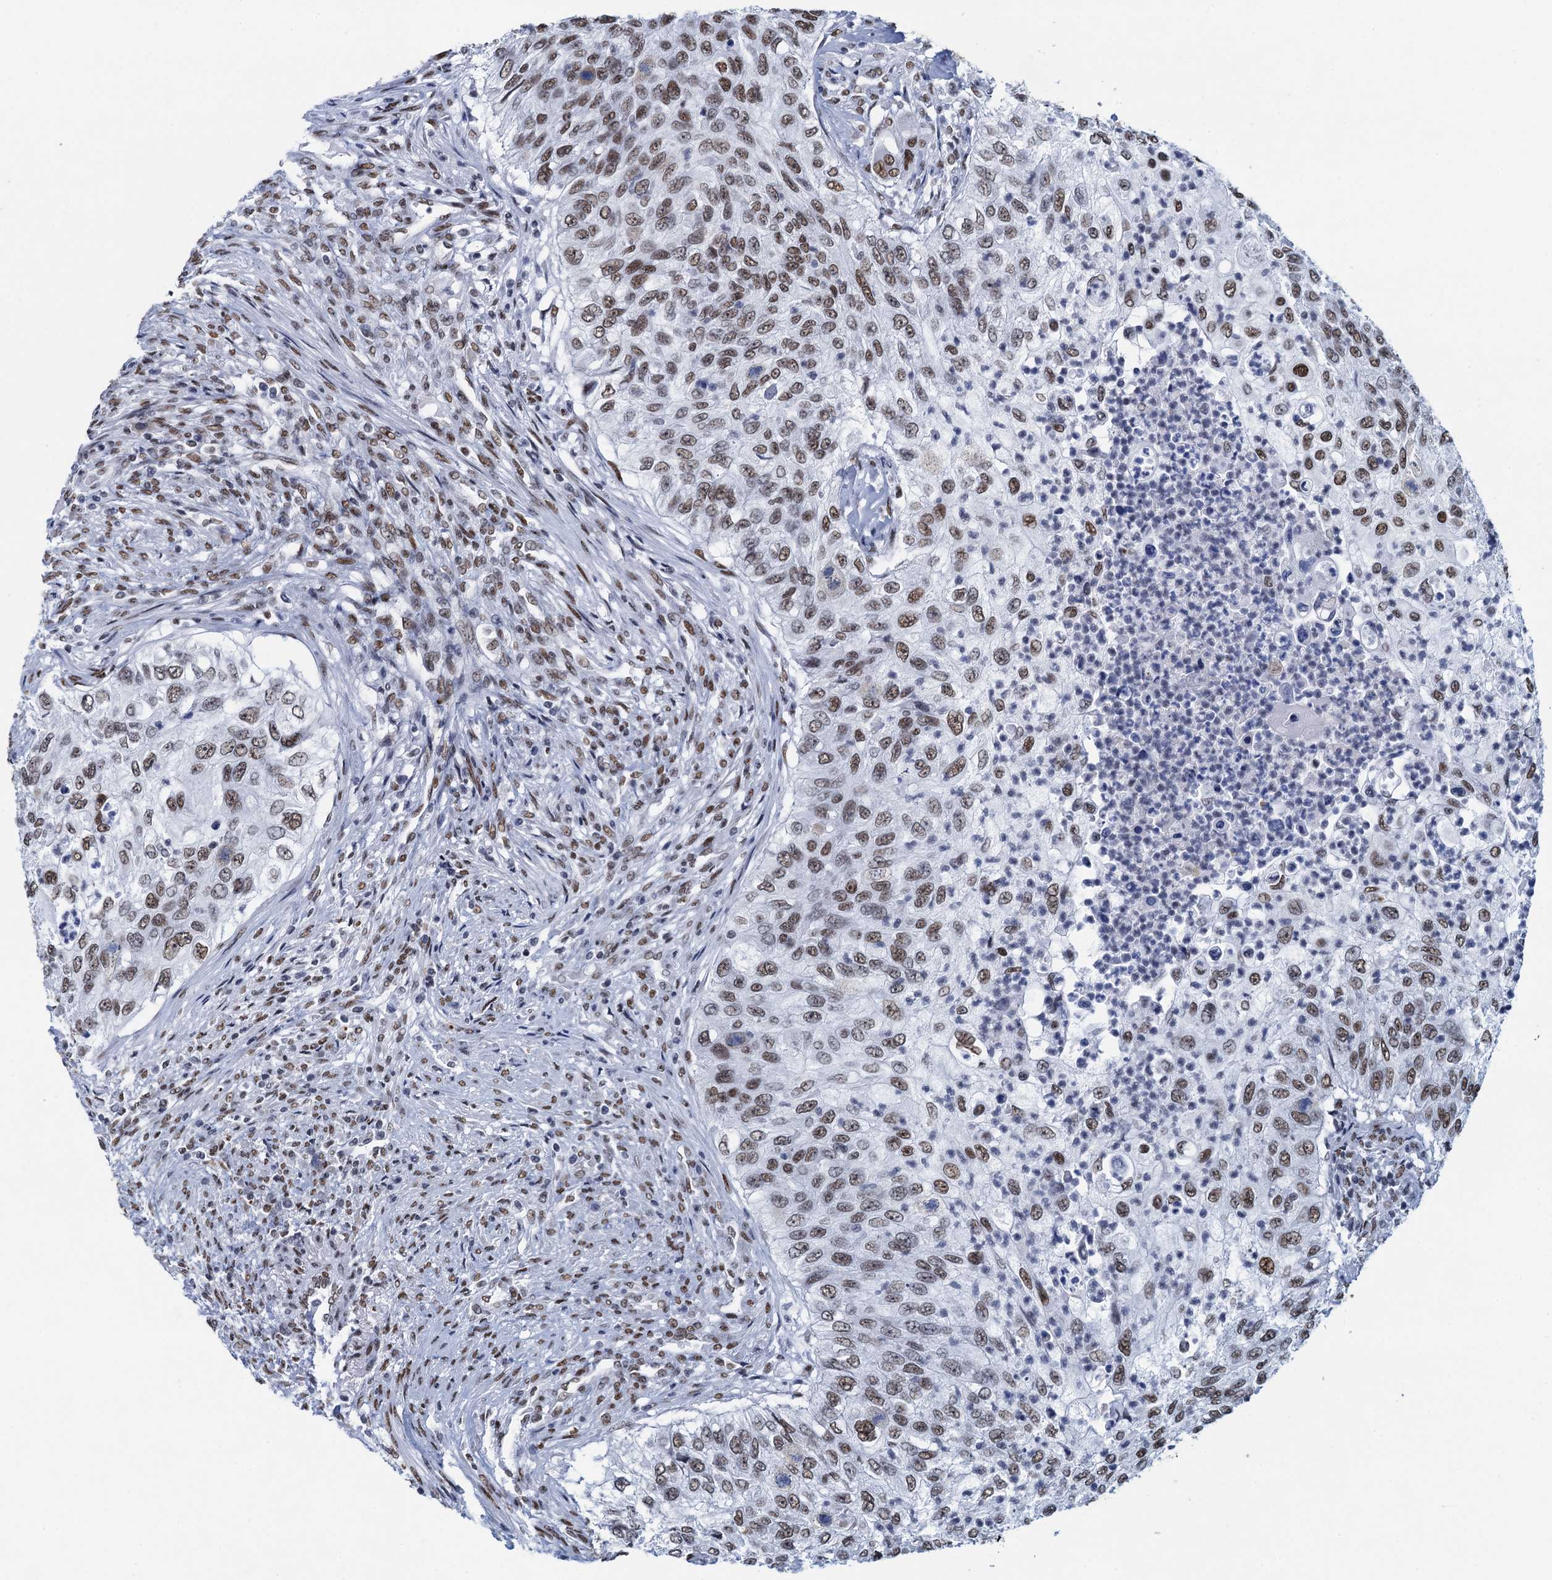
{"staining": {"intensity": "moderate", "quantity": ">75%", "location": "nuclear"}, "tissue": "urothelial cancer", "cell_type": "Tumor cells", "image_type": "cancer", "snomed": [{"axis": "morphology", "description": "Urothelial carcinoma, High grade"}, {"axis": "topography", "description": "Urinary bladder"}], "caption": "Human high-grade urothelial carcinoma stained with a protein marker exhibits moderate staining in tumor cells.", "gene": "HNRNPUL2", "patient": {"sex": "female", "age": 60}}